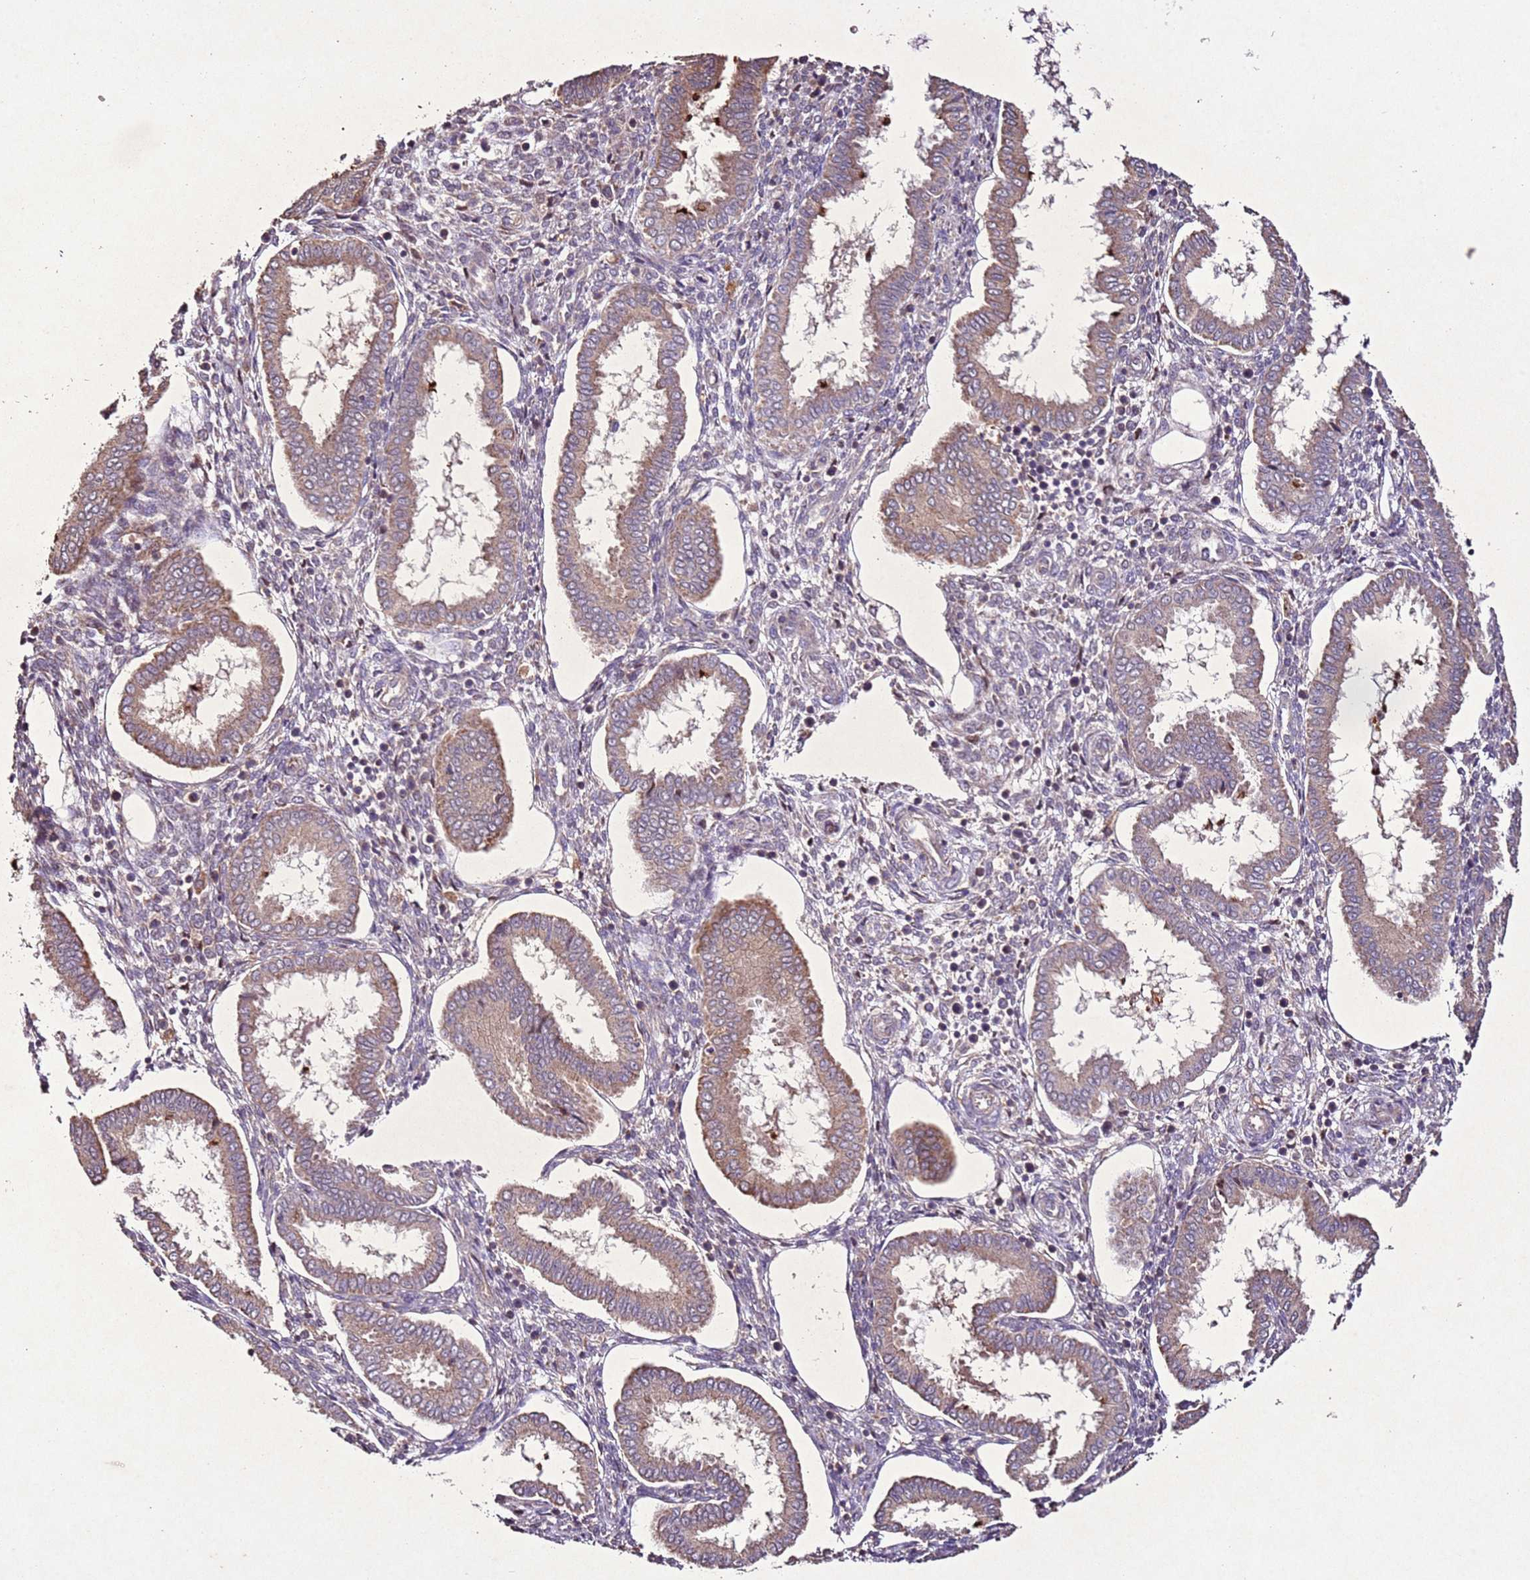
{"staining": {"intensity": "negative", "quantity": "none", "location": "none"}, "tissue": "endometrium", "cell_type": "Cells in endometrial stroma", "image_type": "normal", "snomed": [{"axis": "morphology", "description": "Normal tissue, NOS"}, {"axis": "topography", "description": "Endometrium"}], "caption": "The photomicrograph exhibits no significant expression in cells in endometrial stroma of endometrium. Nuclei are stained in blue.", "gene": "PTMA", "patient": {"sex": "female", "age": 24}}